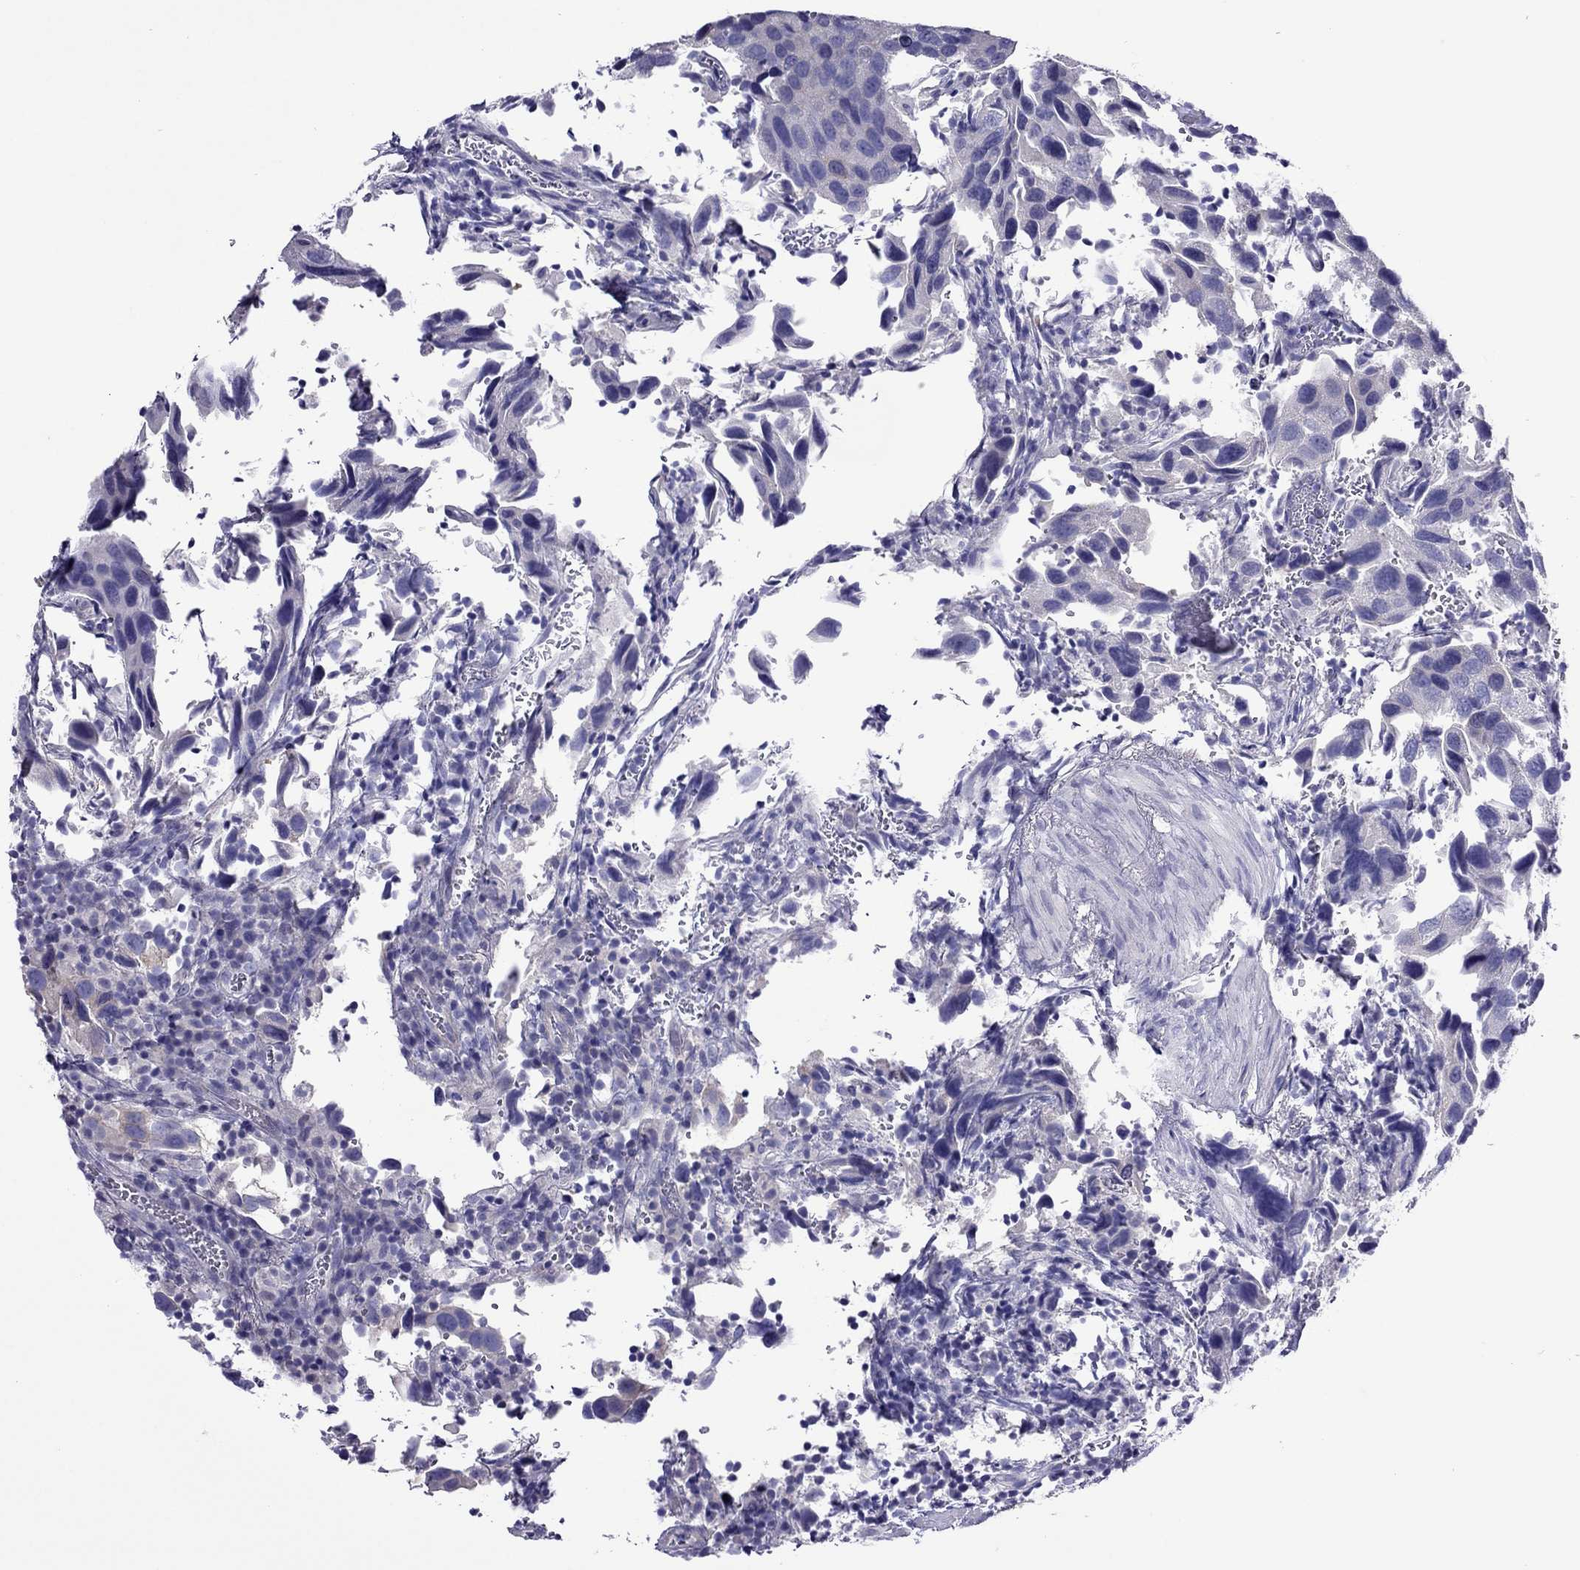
{"staining": {"intensity": "negative", "quantity": "none", "location": "none"}, "tissue": "urothelial cancer", "cell_type": "Tumor cells", "image_type": "cancer", "snomed": [{"axis": "morphology", "description": "Urothelial carcinoma, High grade"}, {"axis": "topography", "description": "Urinary bladder"}], "caption": "IHC photomicrograph of neoplastic tissue: urothelial cancer stained with DAB demonstrates no significant protein expression in tumor cells.", "gene": "PCDHA6", "patient": {"sex": "male", "age": 79}}